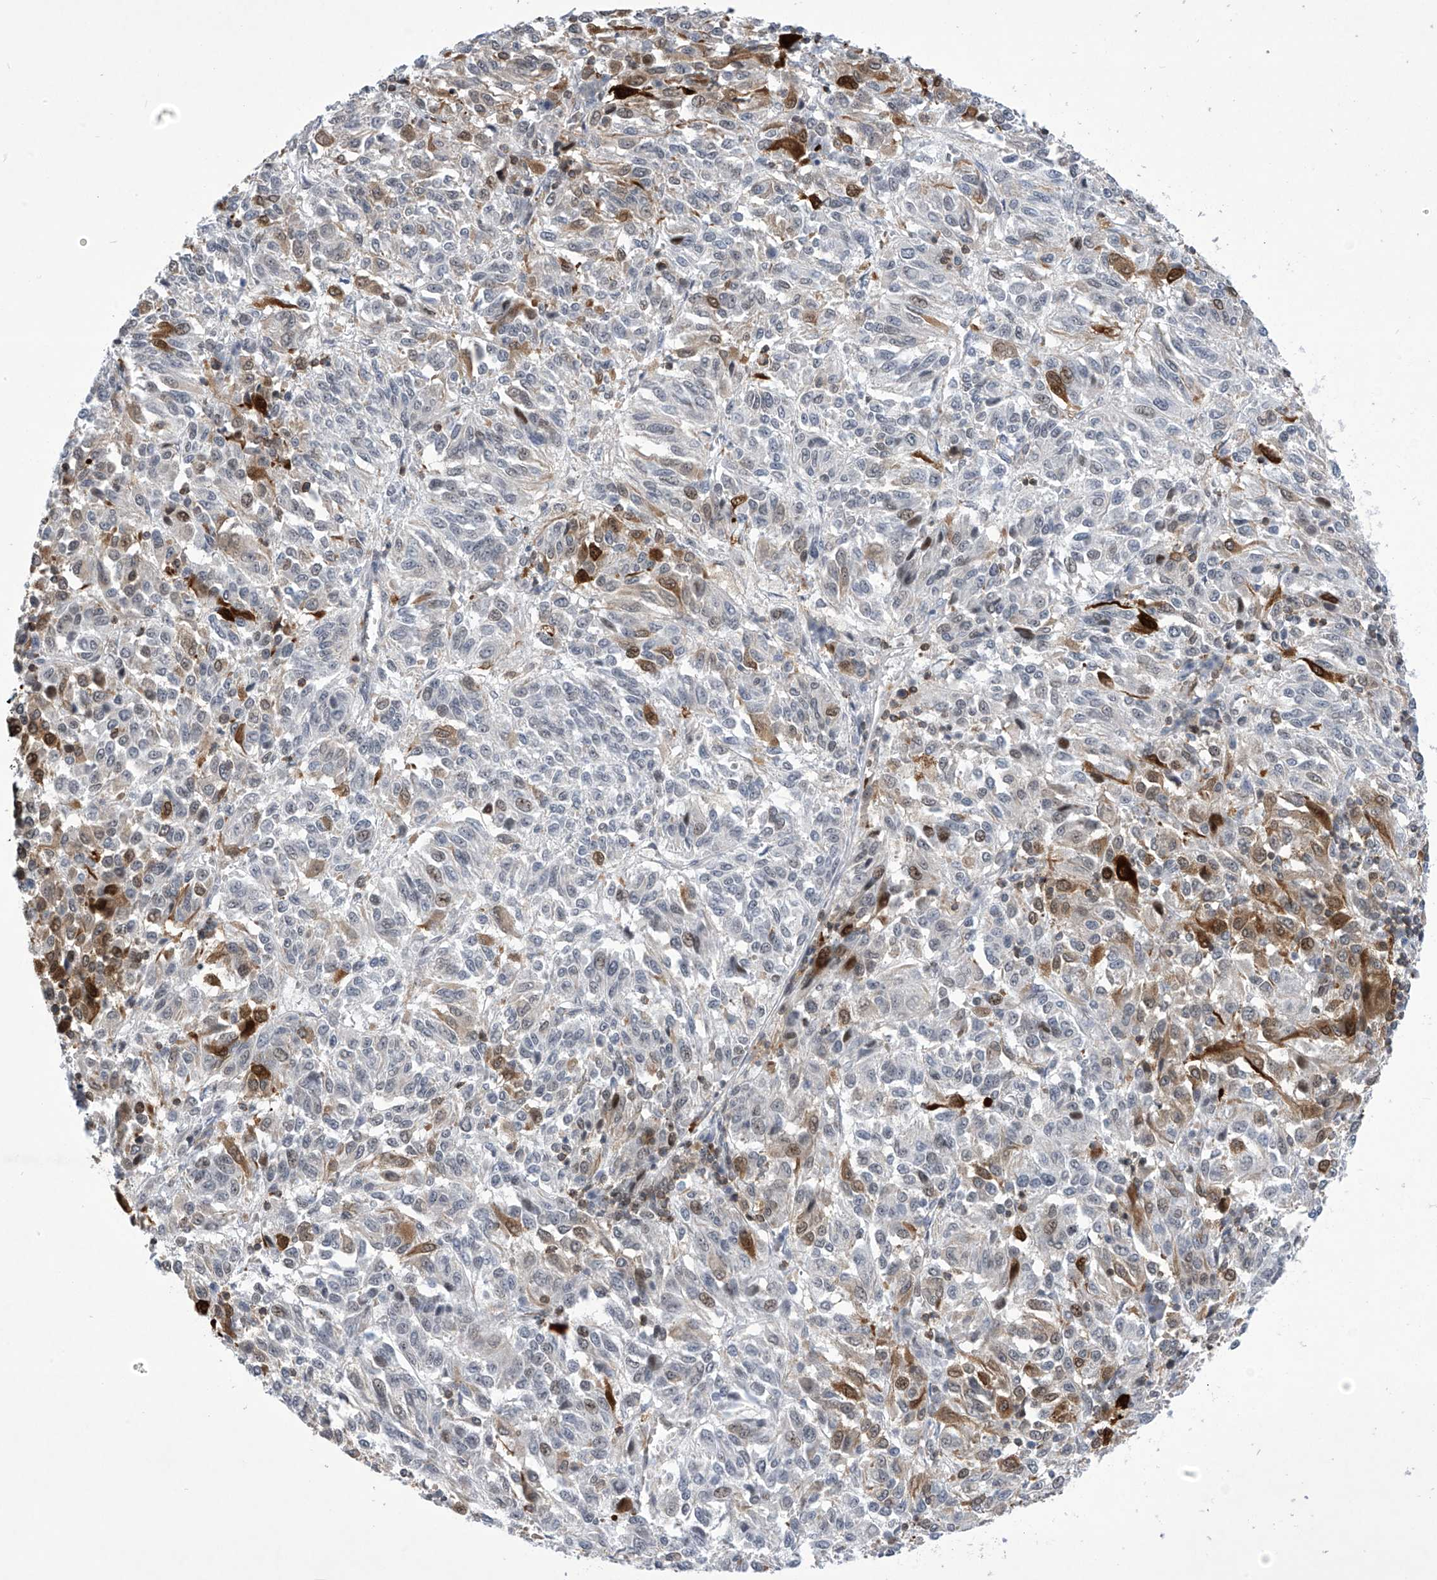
{"staining": {"intensity": "moderate", "quantity": "<25%", "location": "cytoplasmic/membranous,nuclear"}, "tissue": "melanoma", "cell_type": "Tumor cells", "image_type": "cancer", "snomed": [{"axis": "morphology", "description": "Malignant melanoma, Metastatic site"}, {"axis": "topography", "description": "Lung"}], "caption": "The histopathology image shows staining of melanoma, revealing moderate cytoplasmic/membranous and nuclear protein positivity (brown color) within tumor cells.", "gene": "MSL3", "patient": {"sex": "male", "age": 64}}